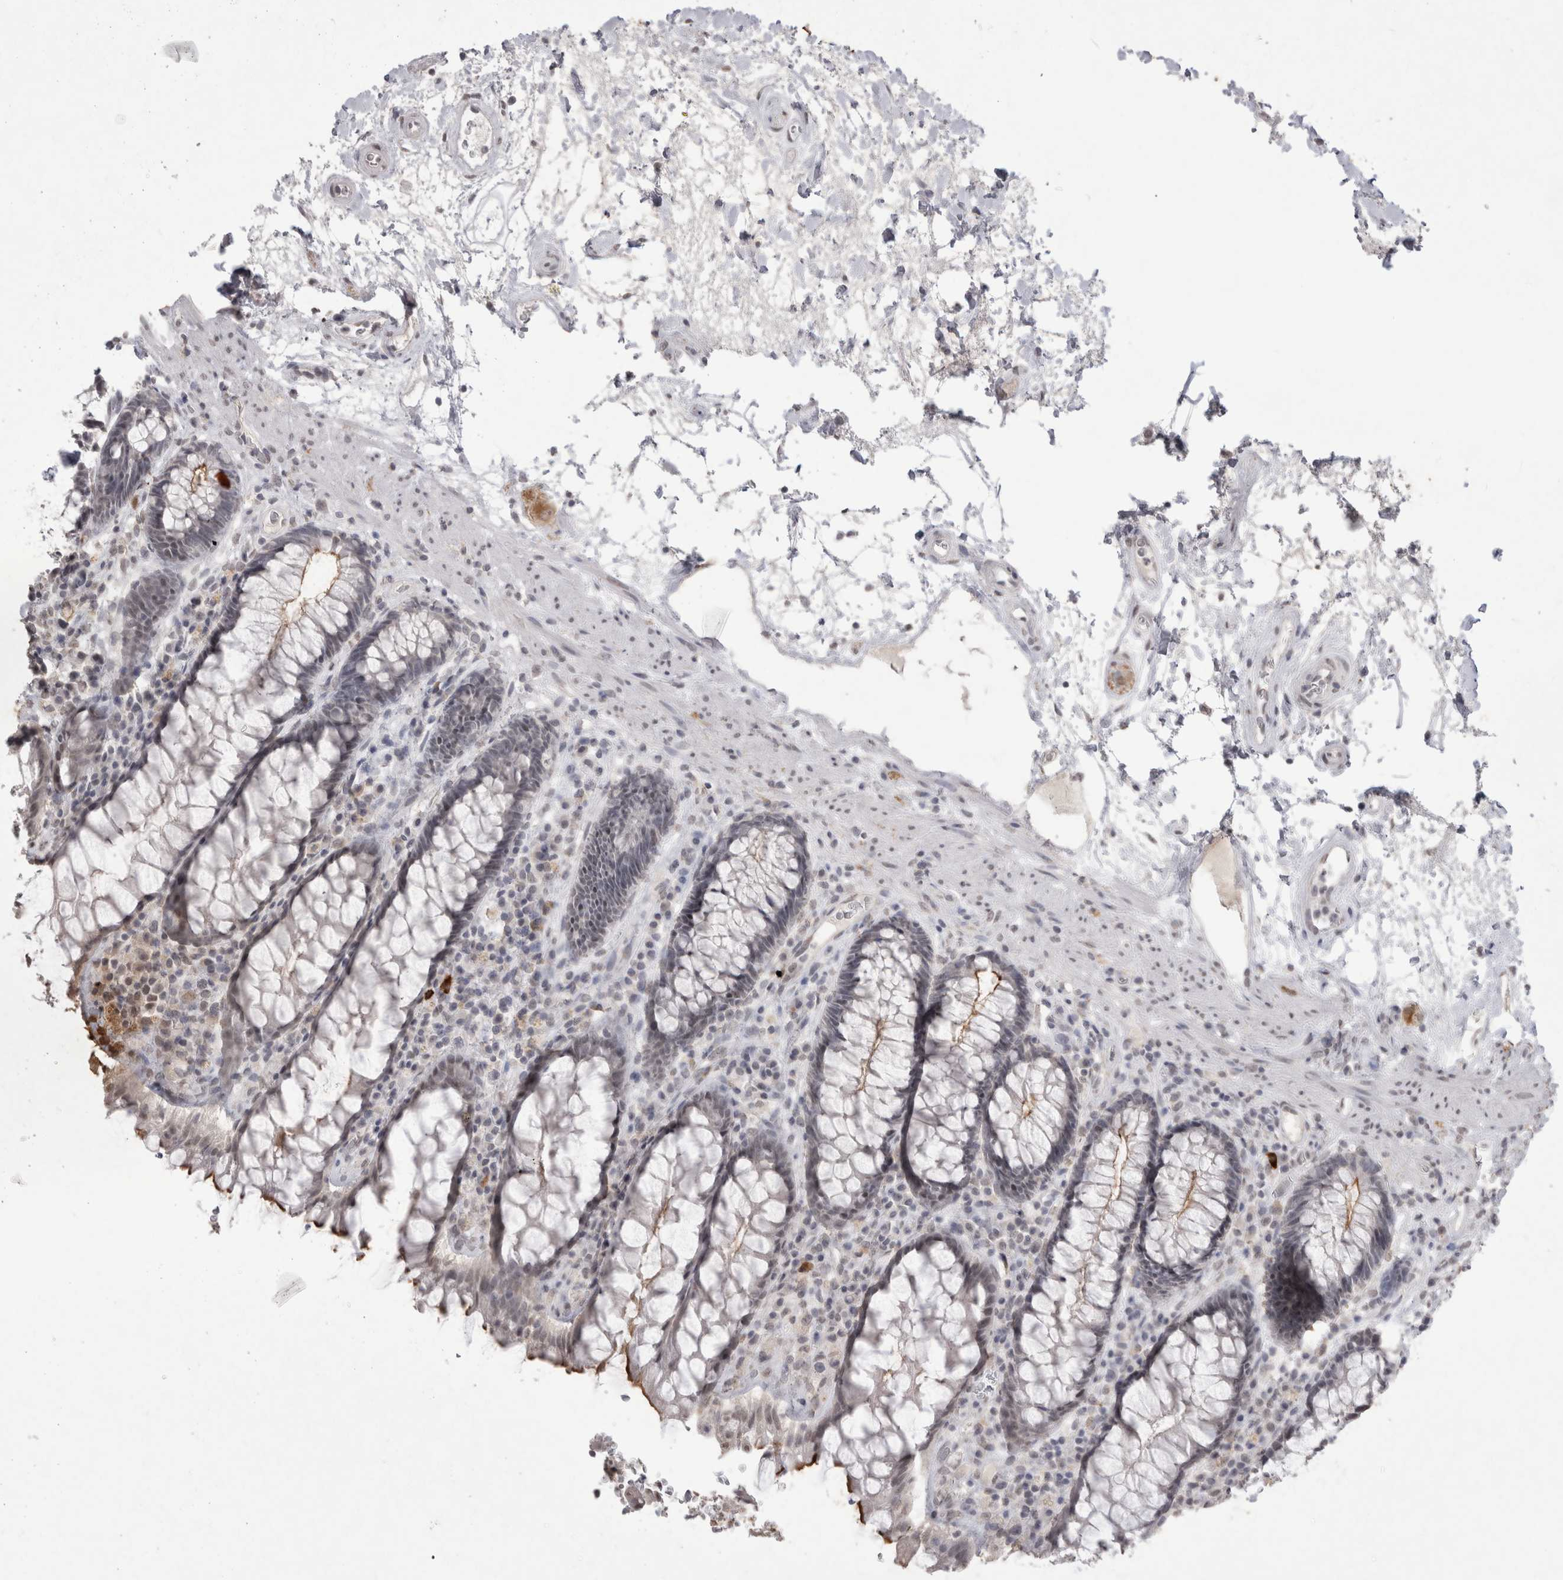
{"staining": {"intensity": "strong", "quantity": "25%-75%", "location": "cytoplasmic/membranous"}, "tissue": "rectum", "cell_type": "Glandular cells", "image_type": "normal", "snomed": [{"axis": "morphology", "description": "Normal tissue, NOS"}, {"axis": "topography", "description": "Rectum"}], "caption": "Protein expression analysis of unremarkable rectum demonstrates strong cytoplasmic/membranous expression in about 25%-75% of glandular cells. The staining was performed using DAB to visualize the protein expression in brown, while the nuclei were stained in blue with hematoxylin (Magnification: 20x).", "gene": "DDX4", "patient": {"sex": "male", "age": 64}}